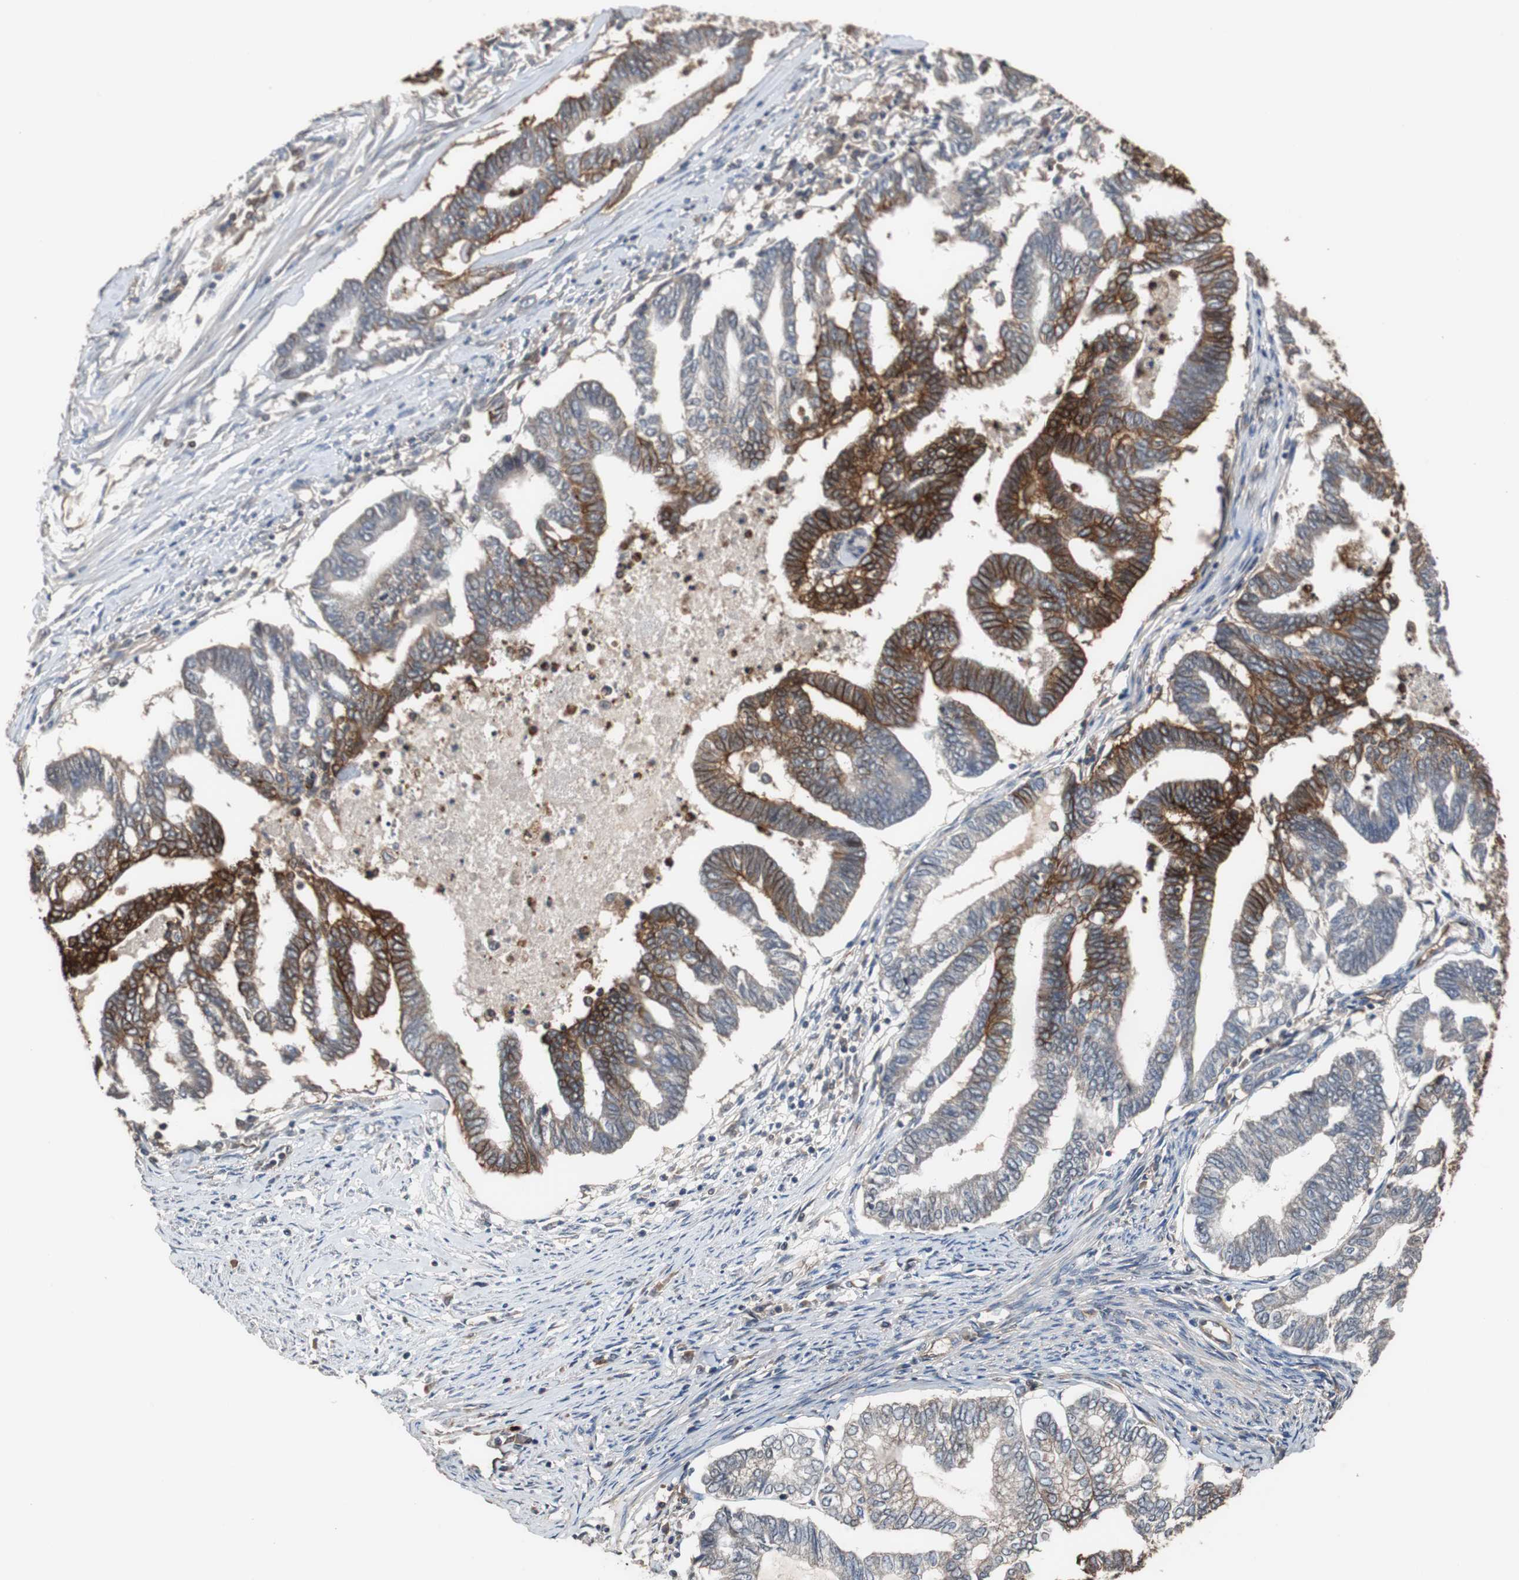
{"staining": {"intensity": "strong", "quantity": "25%-75%", "location": "cytoplasmic/membranous"}, "tissue": "endometrial cancer", "cell_type": "Tumor cells", "image_type": "cancer", "snomed": [{"axis": "morphology", "description": "Adenocarcinoma, NOS"}, {"axis": "topography", "description": "Endometrium"}], "caption": "Endometrial adenocarcinoma stained with DAB (3,3'-diaminobenzidine) immunohistochemistry (IHC) reveals high levels of strong cytoplasmic/membranous expression in about 25%-75% of tumor cells. (Stains: DAB (3,3'-diaminobenzidine) in brown, nuclei in blue, Microscopy: brightfield microscopy at high magnification).", "gene": "NDRG1", "patient": {"sex": "female", "age": 79}}